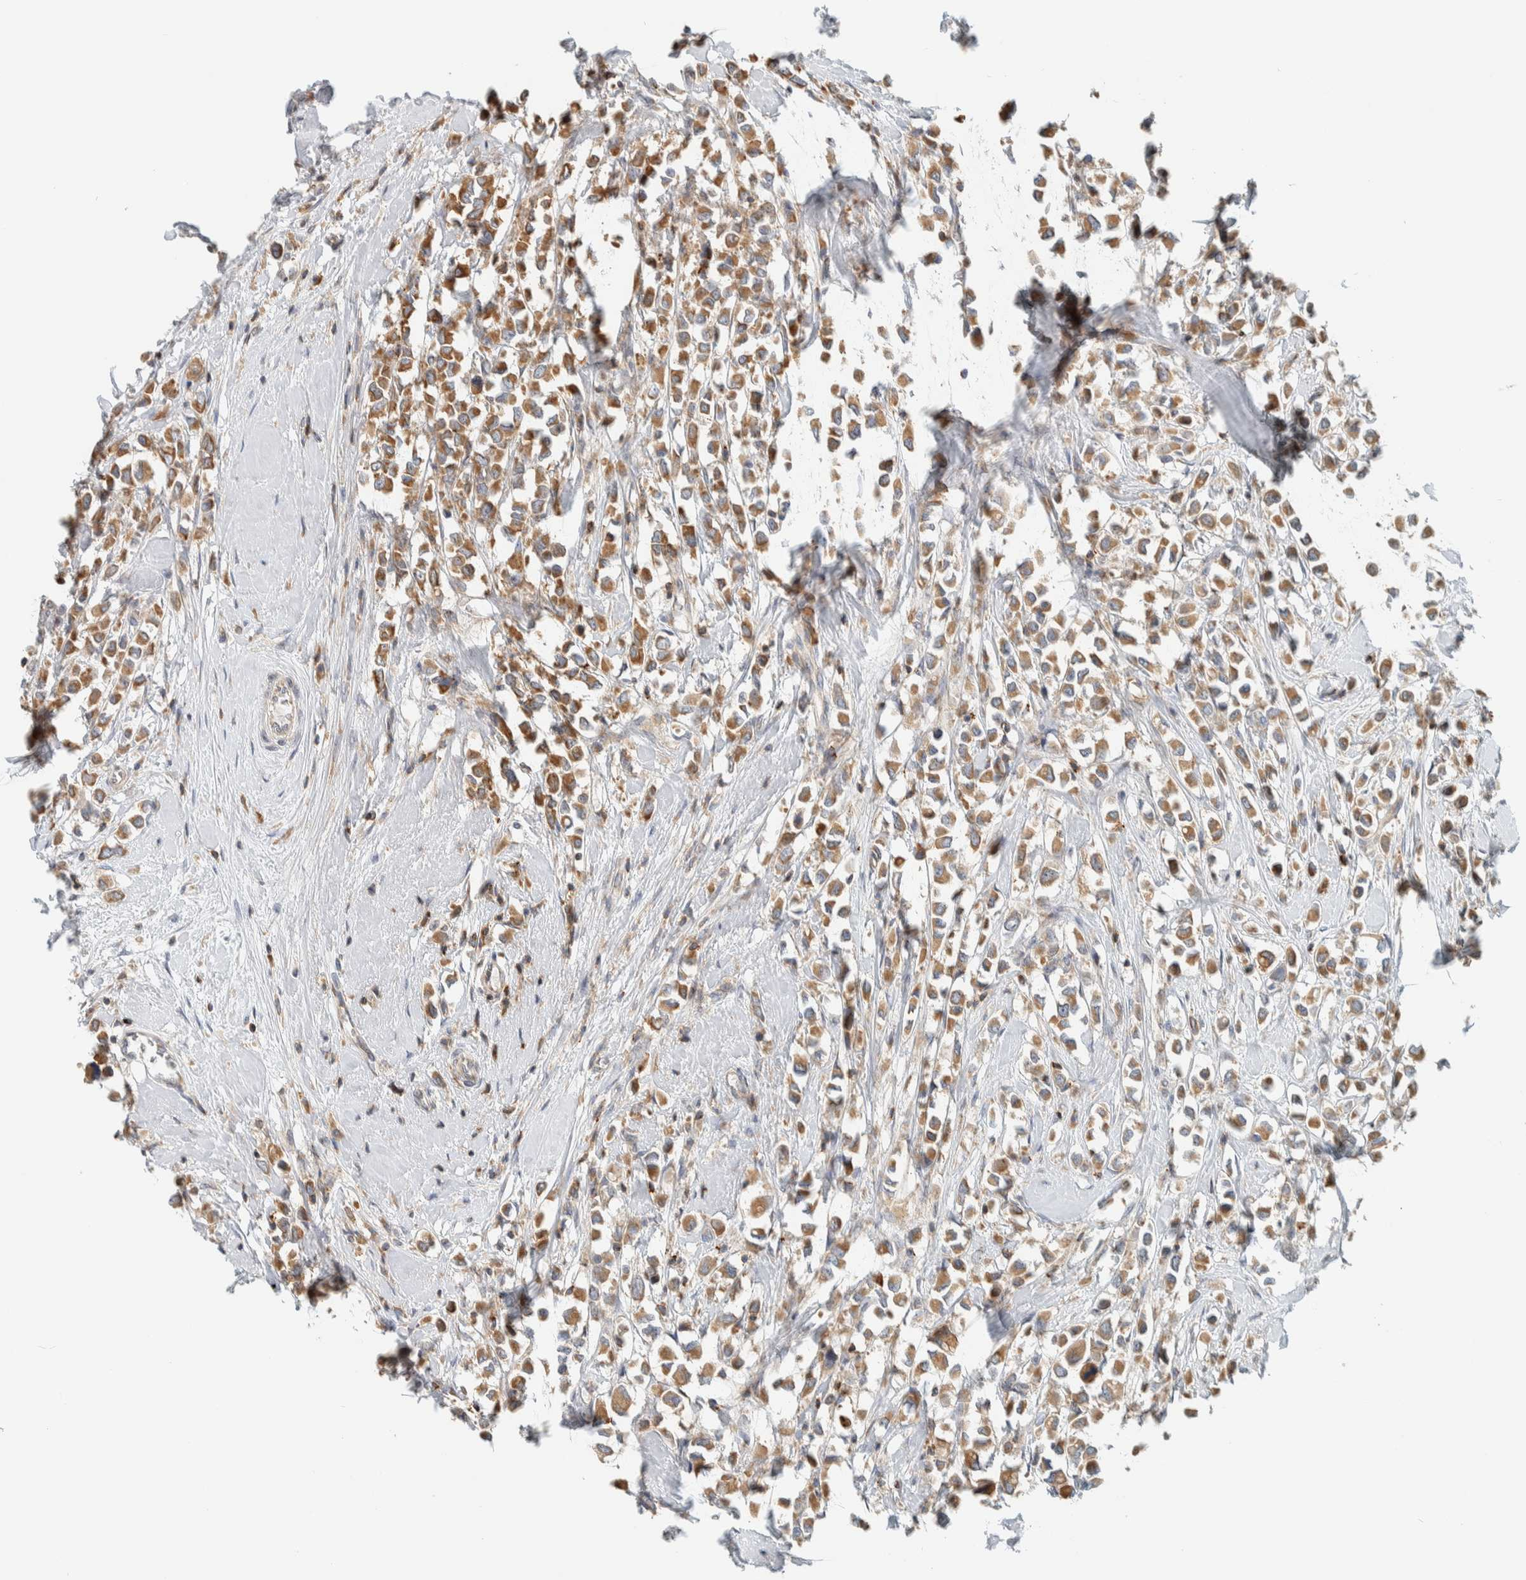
{"staining": {"intensity": "moderate", "quantity": ">75%", "location": "cytoplasmic/membranous"}, "tissue": "breast cancer", "cell_type": "Tumor cells", "image_type": "cancer", "snomed": [{"axis": "morphology", "description": "Duct carcinoma"}, {"axis": "topography", "description": "Breast"}], "caption": "Immunohistochemistry (IHC) image of intraductal carcinoma (breast) stained for a protein (brown), which exhibits medium levels of moderate cytoplasmic/membranous expression in about >75% of tumor cells.", "gene": "CCDC57", "patient": {"sex": "female", "age": 61}}